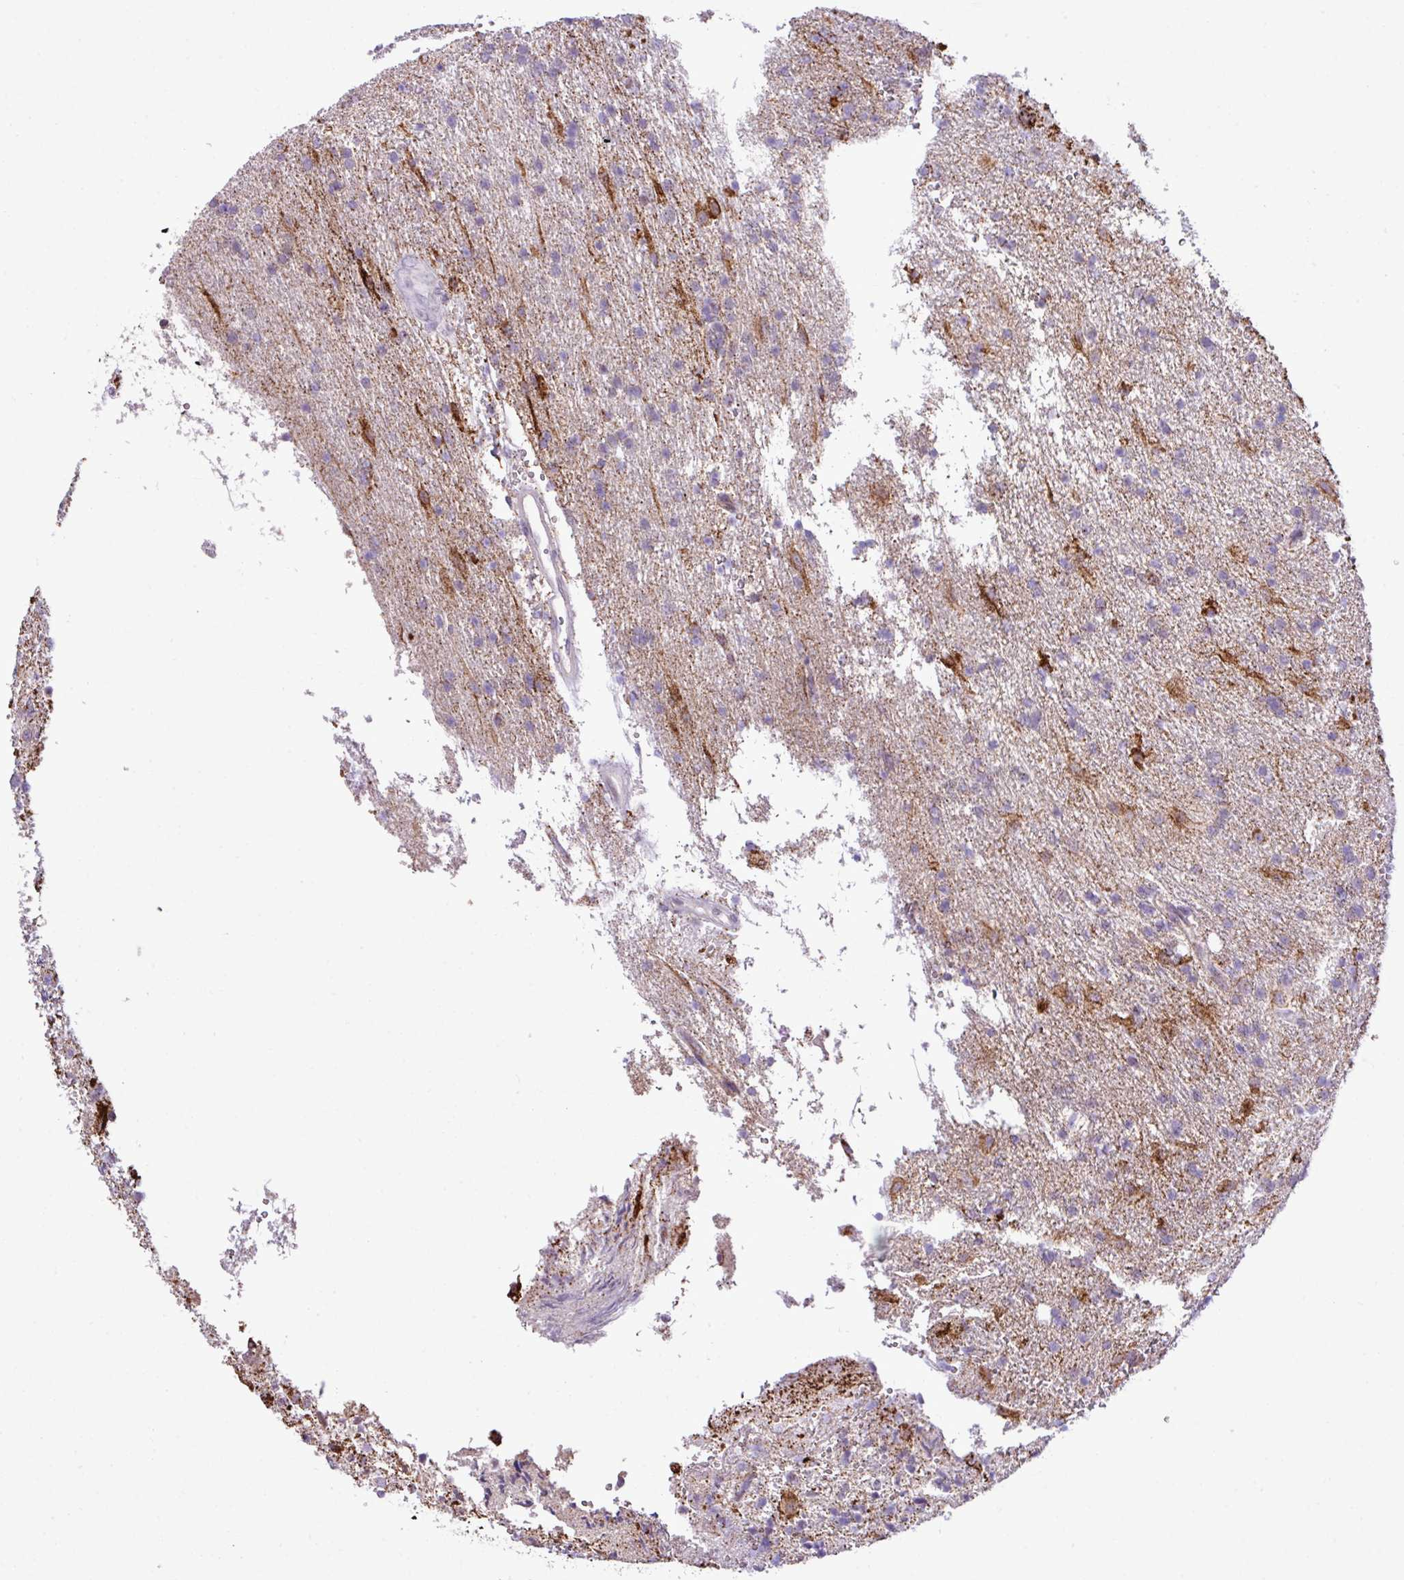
{"staining": {"intensity": "negative", "quantity": "none", "location": "none"}, "tissue": "glioma", "cell_type": "Tumor cells", "image_type": "cancer", "snomed": [{"axis": "morphology", "description": "Glioma, malignant, High grade"}, {"axis": "topography", "description": "Brain"}], "caption": "Immunohistochemical staining of glioma reveals no significant expression in tumor cells.", "gene": "SGPP1", "patient": {"sex": "male", "age": 56}}